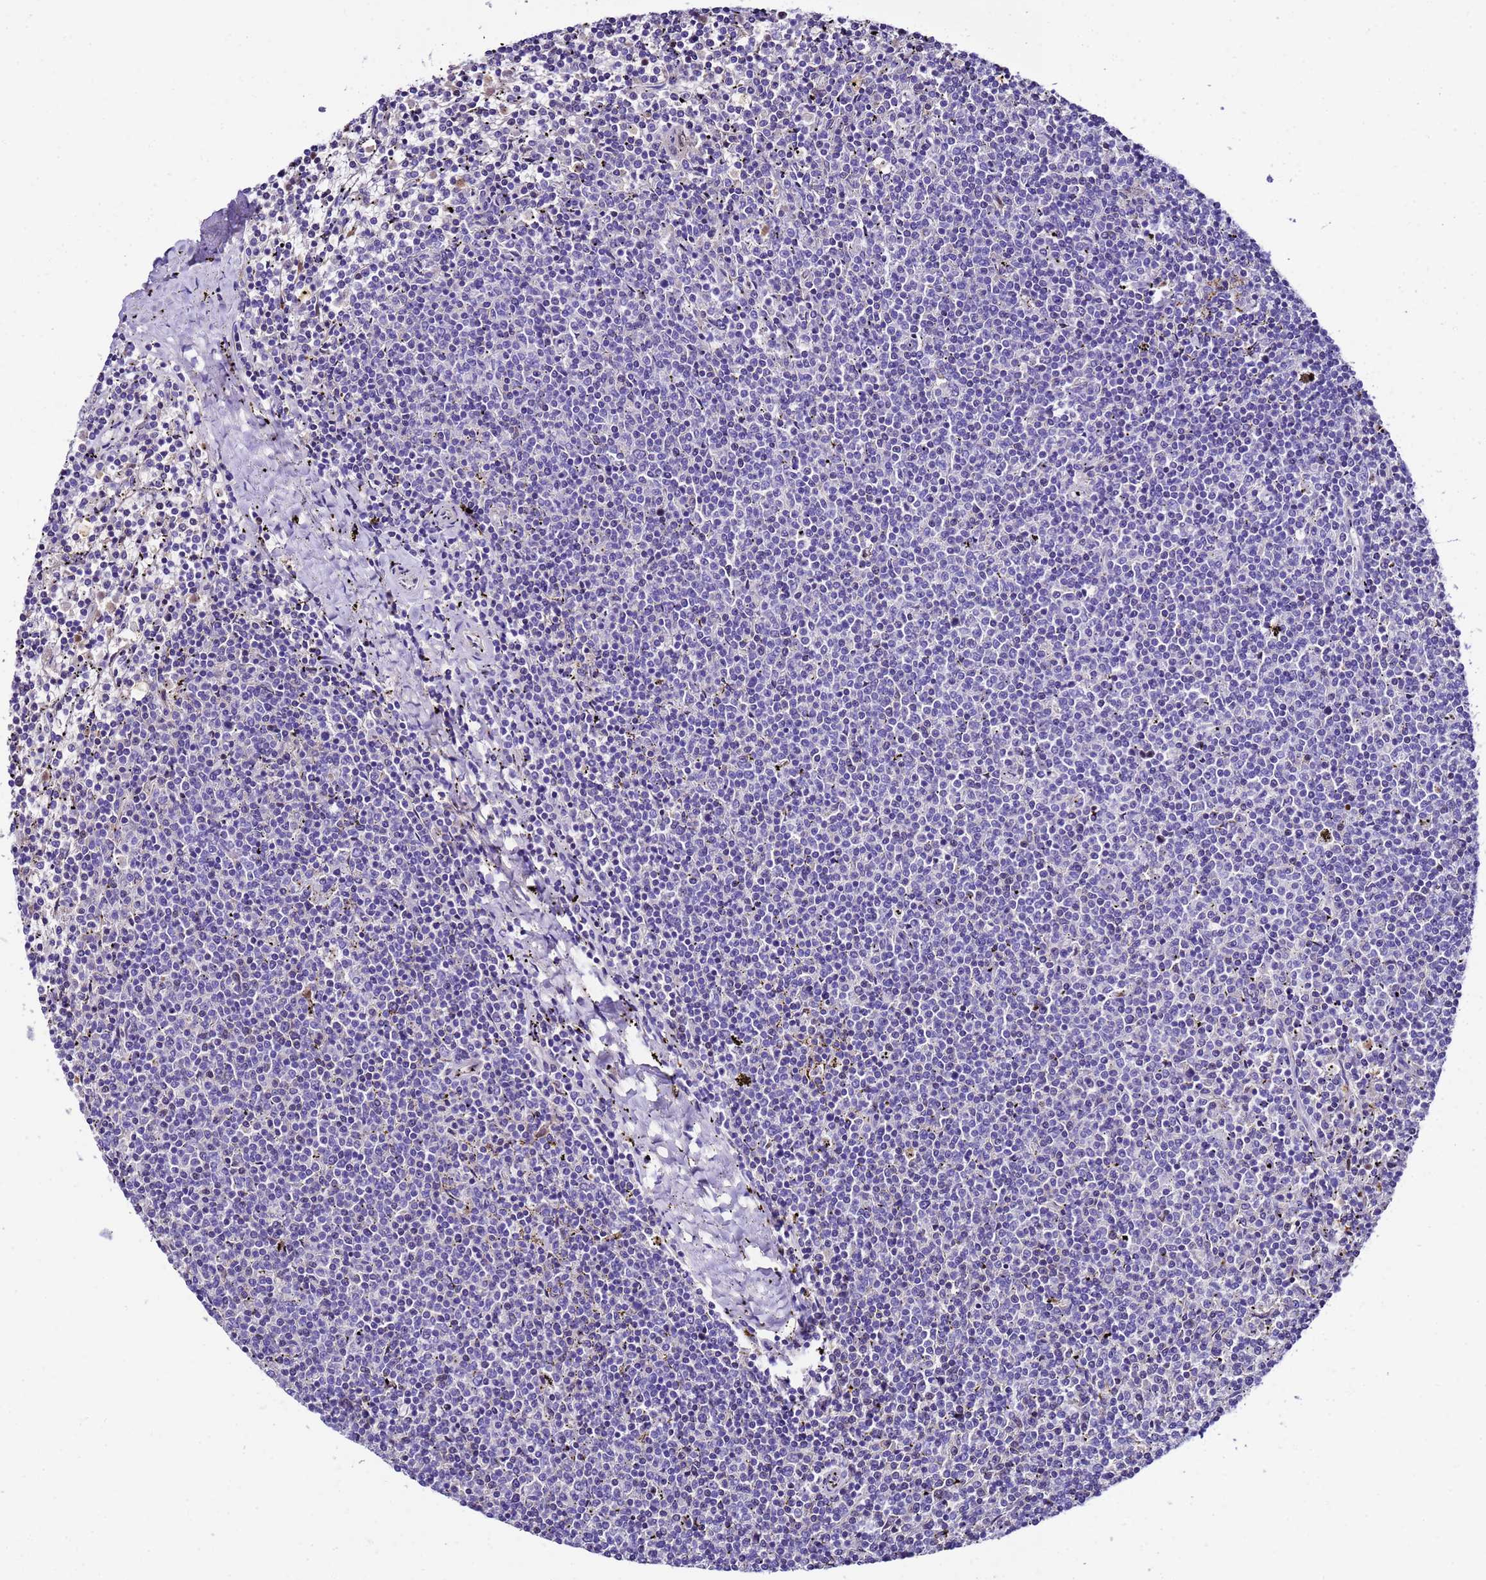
{"staining": {"intensity": "negative", "quantity": "none", "location": "none"}, "tissue": "lymphoma", "cell_type": "Tumor cells", "image_type": "cancer", "snomed": [{"axis": "morphology", "description": "Malignant lymphoma, non-Hodgkin's type, Low grade"}, {"axis": "topography", "description": "Spleen"}], "caption": "Low-grade malignant lymphoma, non-Hodgkin's type was stained to show a protein in brown. There is no significant positivity in tumor cells.", "gene": "UGT2A1", "patient": {"sex": "female", "age": 50}}